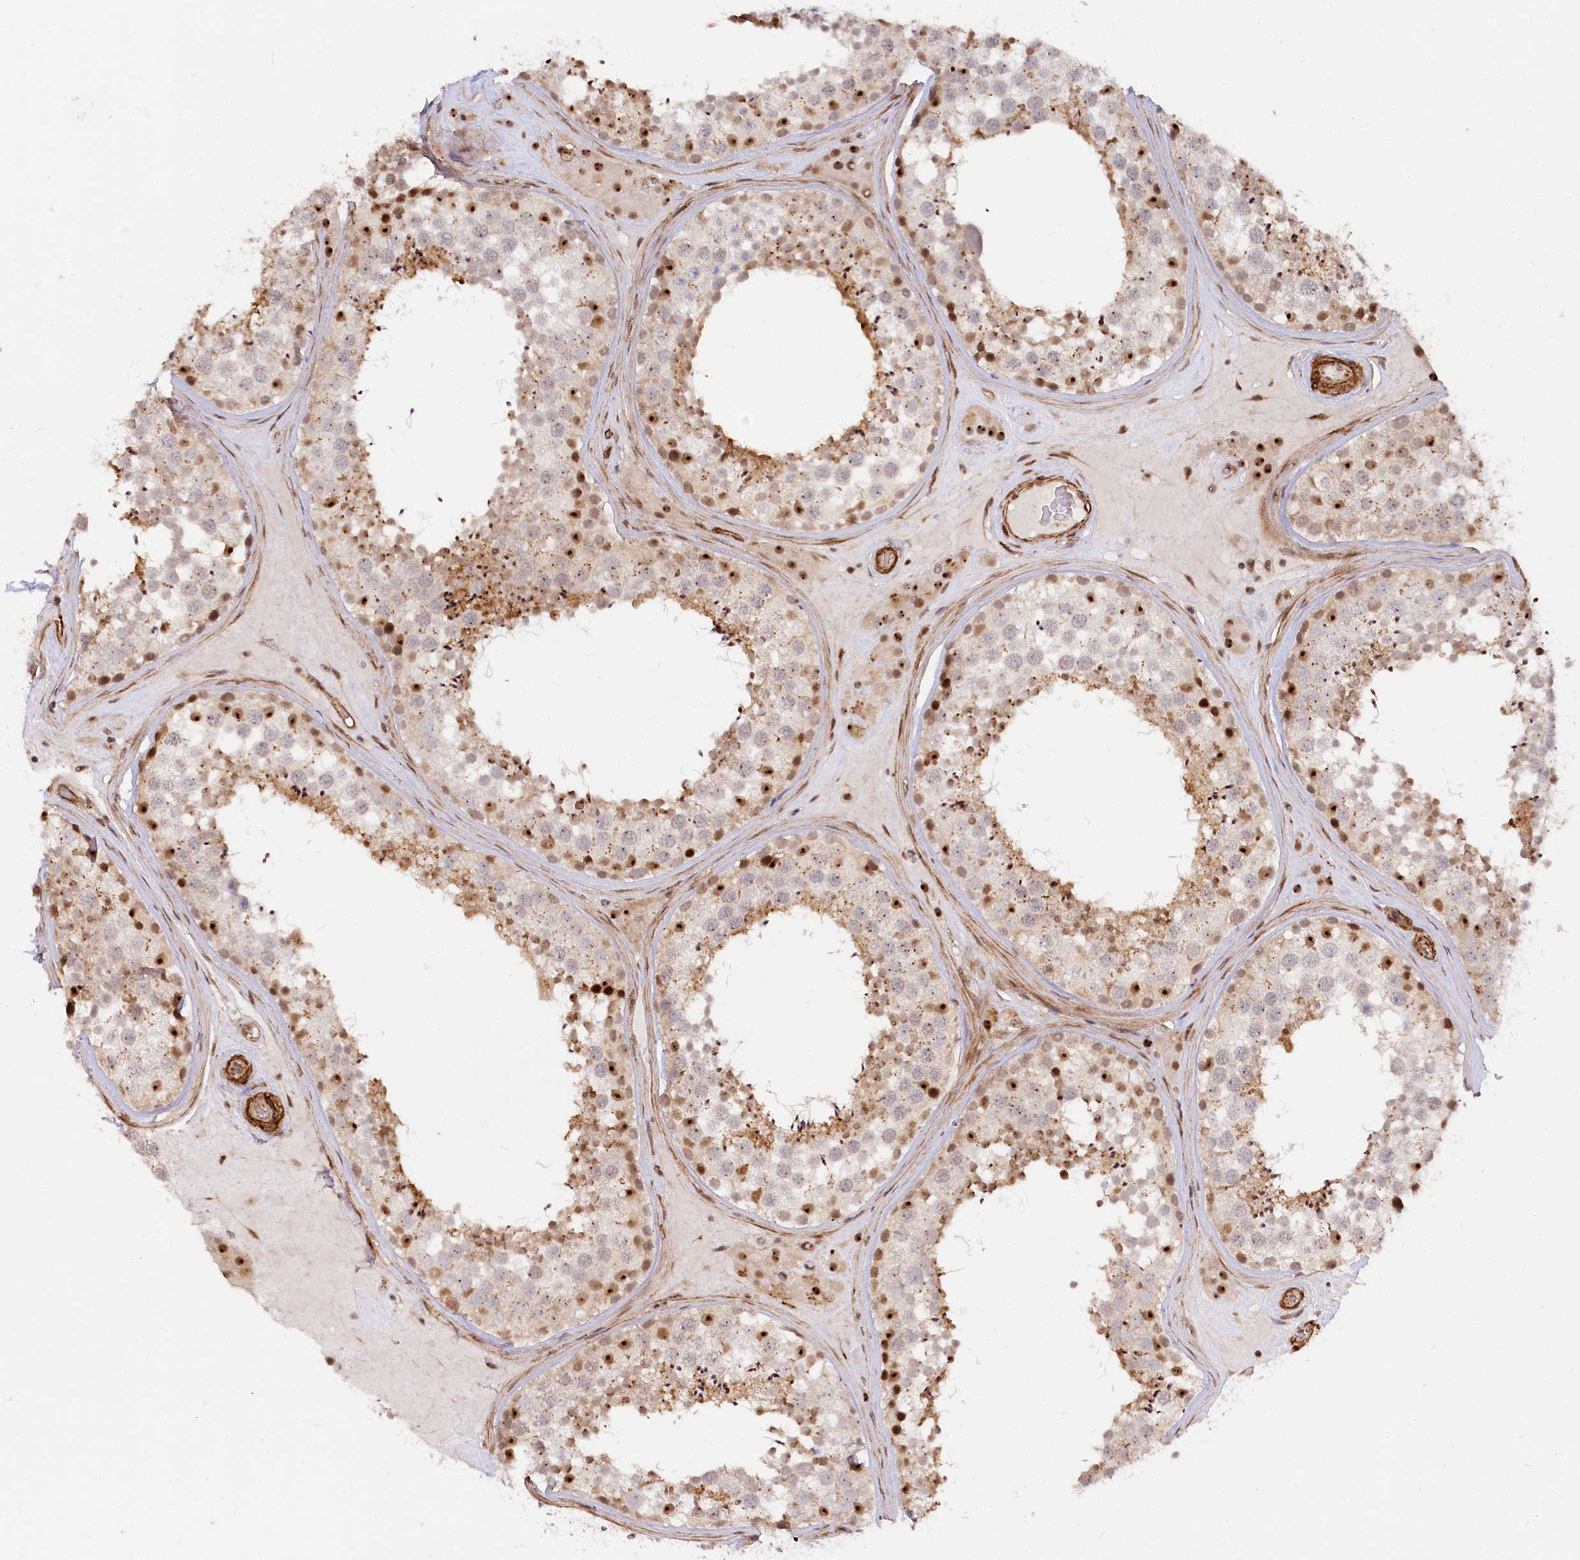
{"staining": {"intensity": "strong", "quantity": "<25%", "location": "cytoplasmic/membranous,nuclear"}, "tissue": "testis", "cell_type": "Cells in seminiferous ducts", "image_type": "normal", "snomed": [{"axis": "morphology", "description": "Normal tissue, NOS"}, {"axis": "topography", "description": "Testis"}], "caption": "High-magnification brightfield microscopy of unremarkable testis stained with DAB (3,3'-diaminobenzidine) (brown) and counterstained with hematoxylin (blue). cells in seminiferous ducts exhibit strong cytoplasmic/membranous,nuclear staining is seen in approximately<25% of cells.", "gene": "GNL3L", "patient": {"sex": "male", "age": 46}}